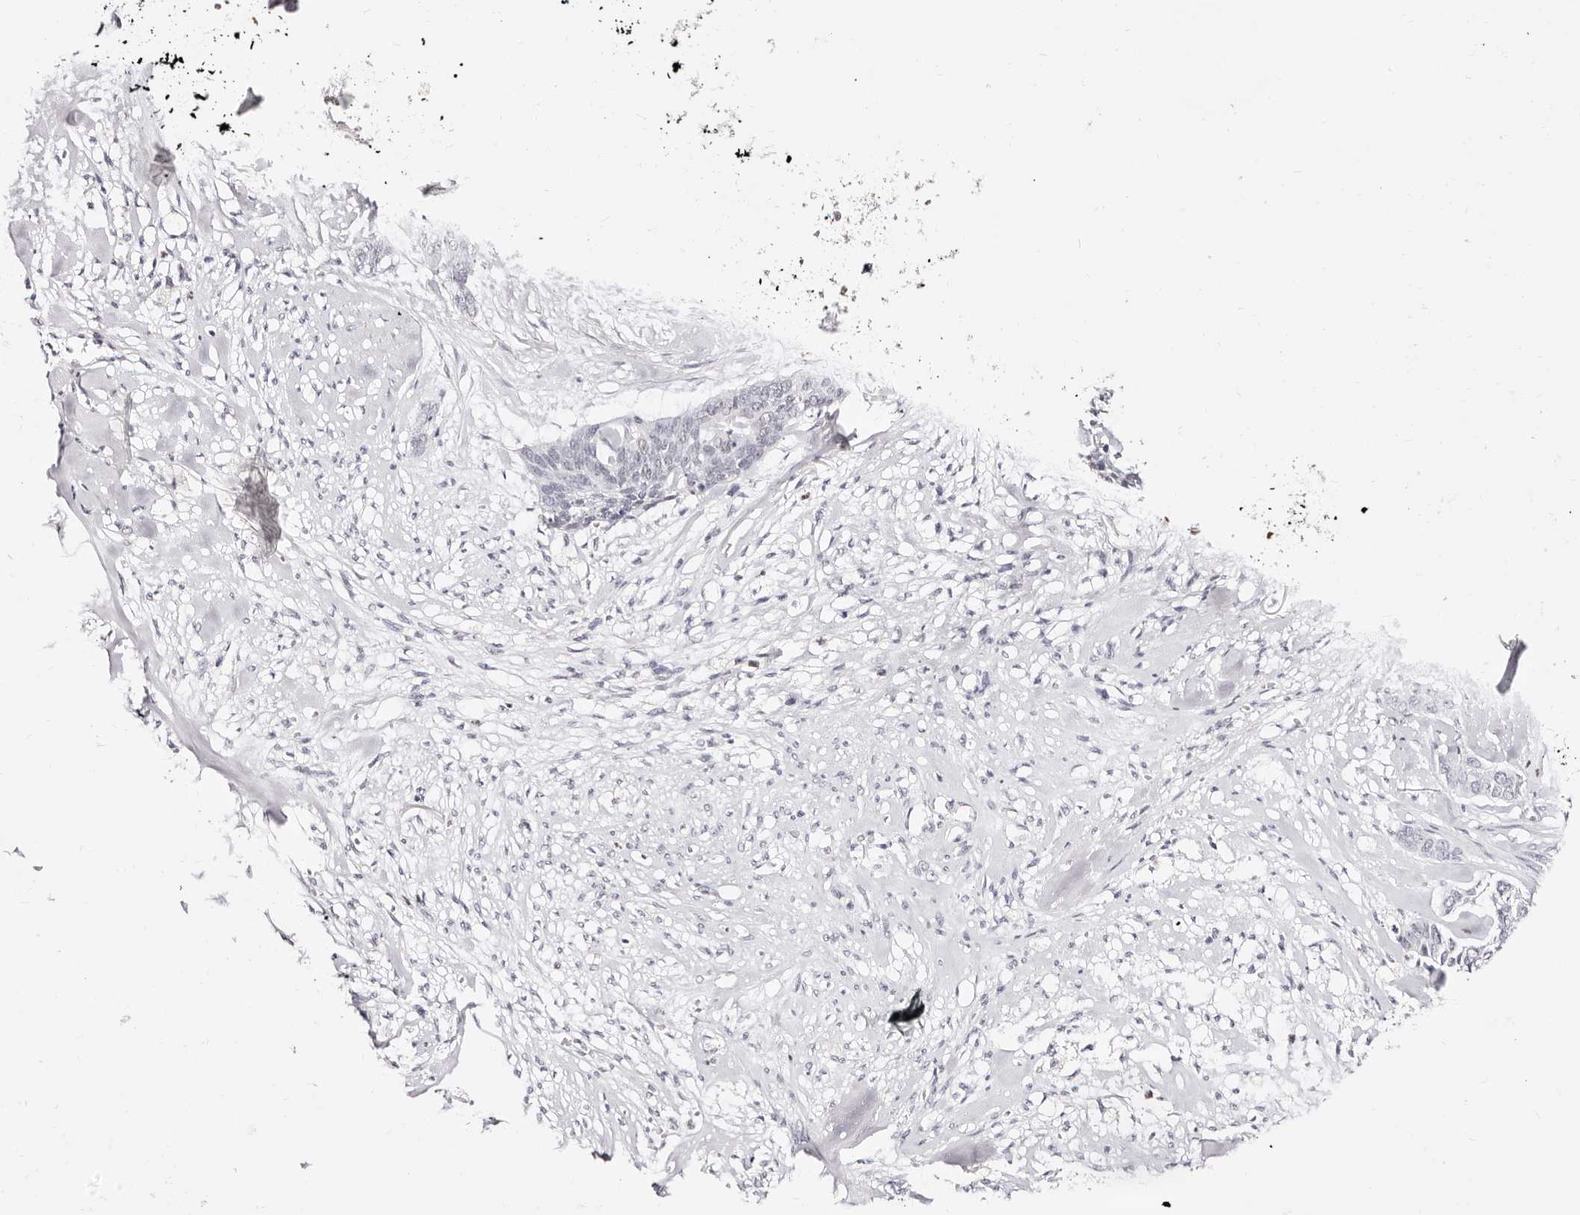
{"staining": {"intensity": "negative", "quantity": "none", "location": "none"}, "tissue": "skin cancer", "cell_type": "Tumor cells", "image_type": "cancer", "snomed": [{"axis": "morphology", "description": "Basal cell carcinoma"}, {"axis": "topography", "description": "Skin"}], "caption": "DAB immunohistochemical staining of human skin basal cell carcinoma demonstrates no significant positivity in tumor cells.", "gene": "TKT", "patient": {"sex": "female", "age": 64}}